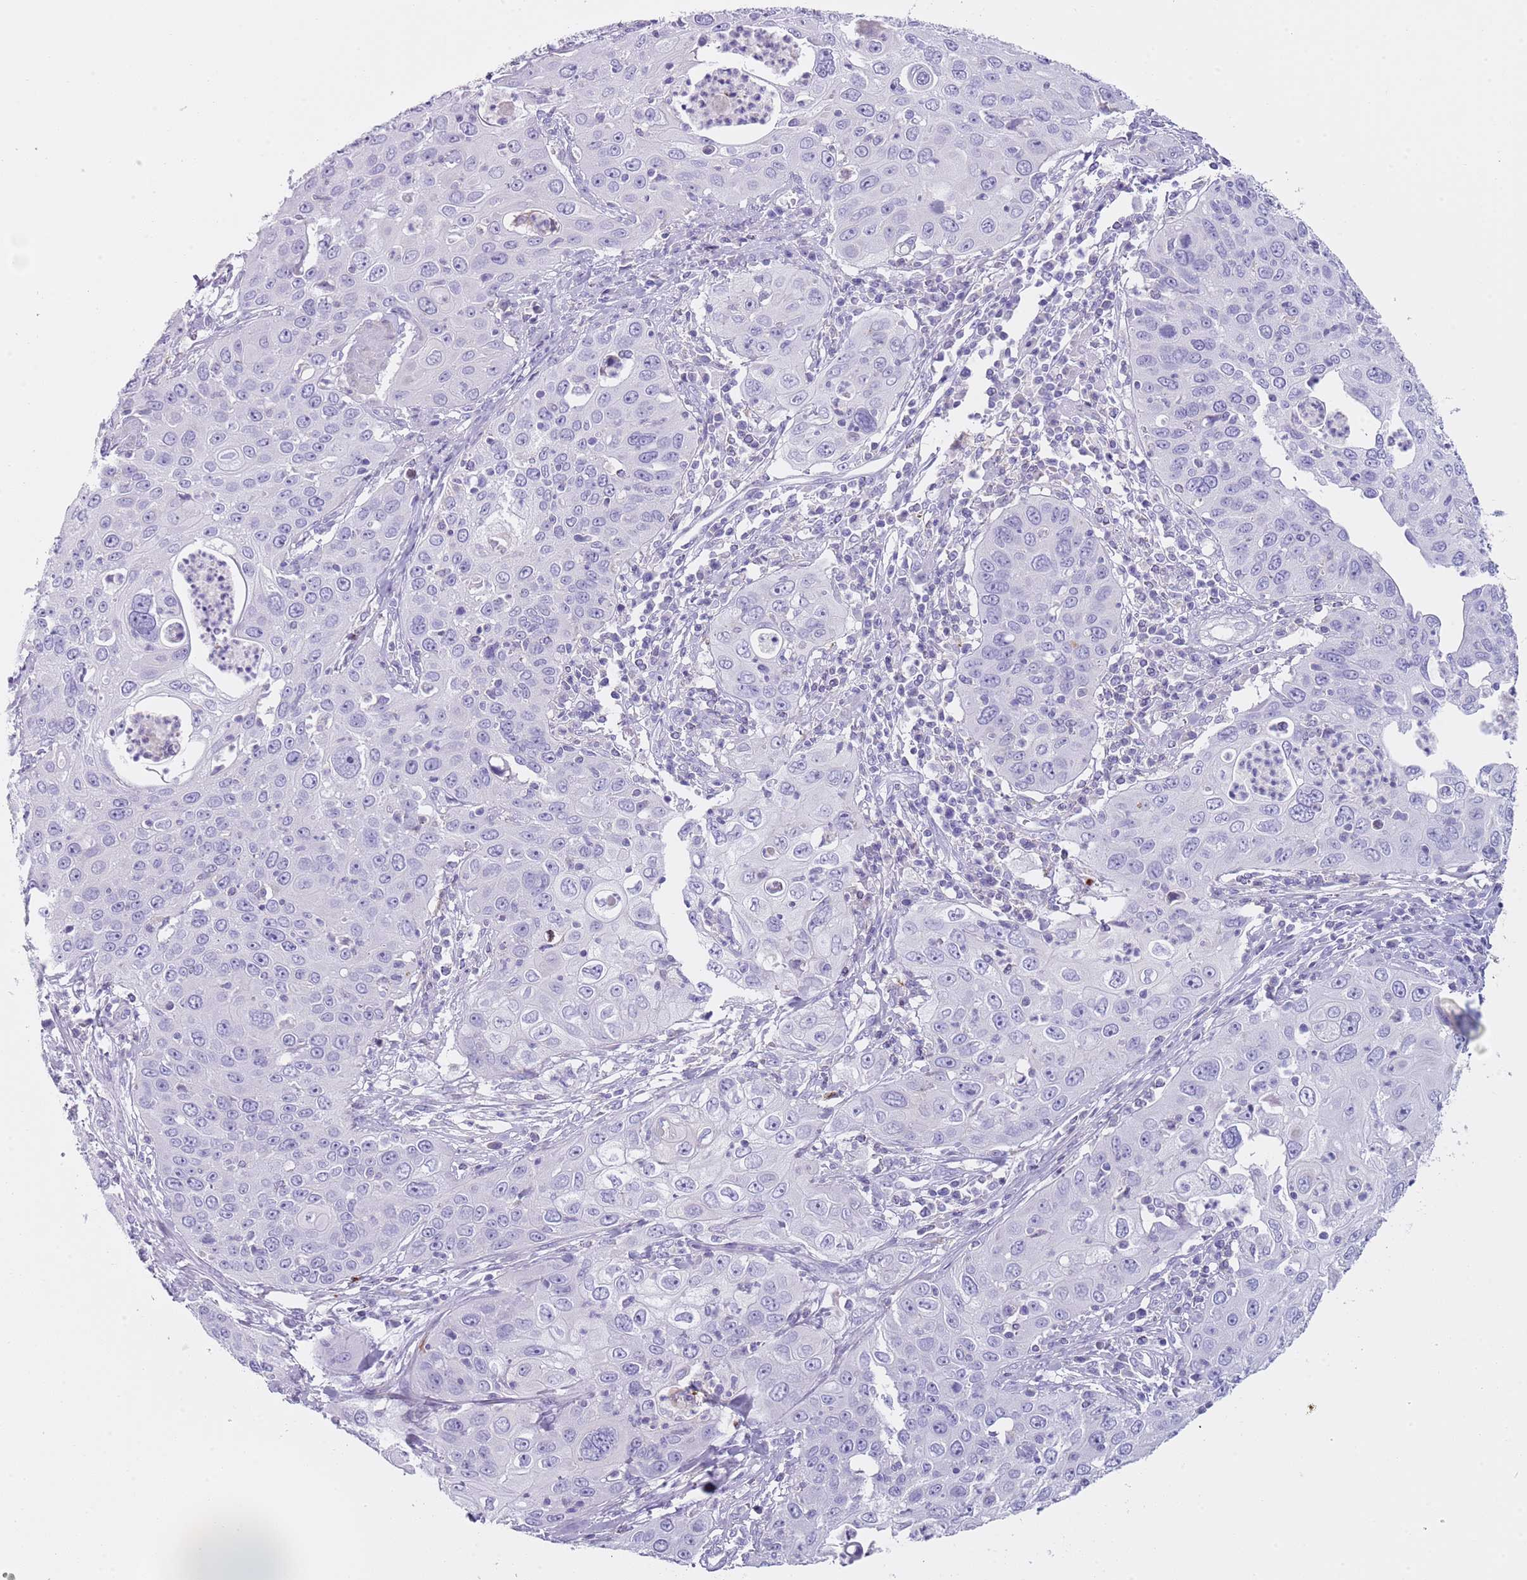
{"staining": {"intensity": "negative", "quantity": "none", "location": "none"}, "tissue": "cervical cancer", "cell_type": "Tumor cells", "image_type": "cancer", "snomed": [{"axis": "morphology", "description": "Squamous cell carcinoma, NOS"}, {"axis": "topography", "description": "Cervix"}], "caption": "Immunohistochemistry photomicrograph of neoplastic tissue: cervical squamous cell carcinoma stained with DAB (3,3'-diaminobenzidine) displays no significant protein staining in tumor cells.", "gene": "NBPF20", "patient": {"sex": "female", "age": 36}}